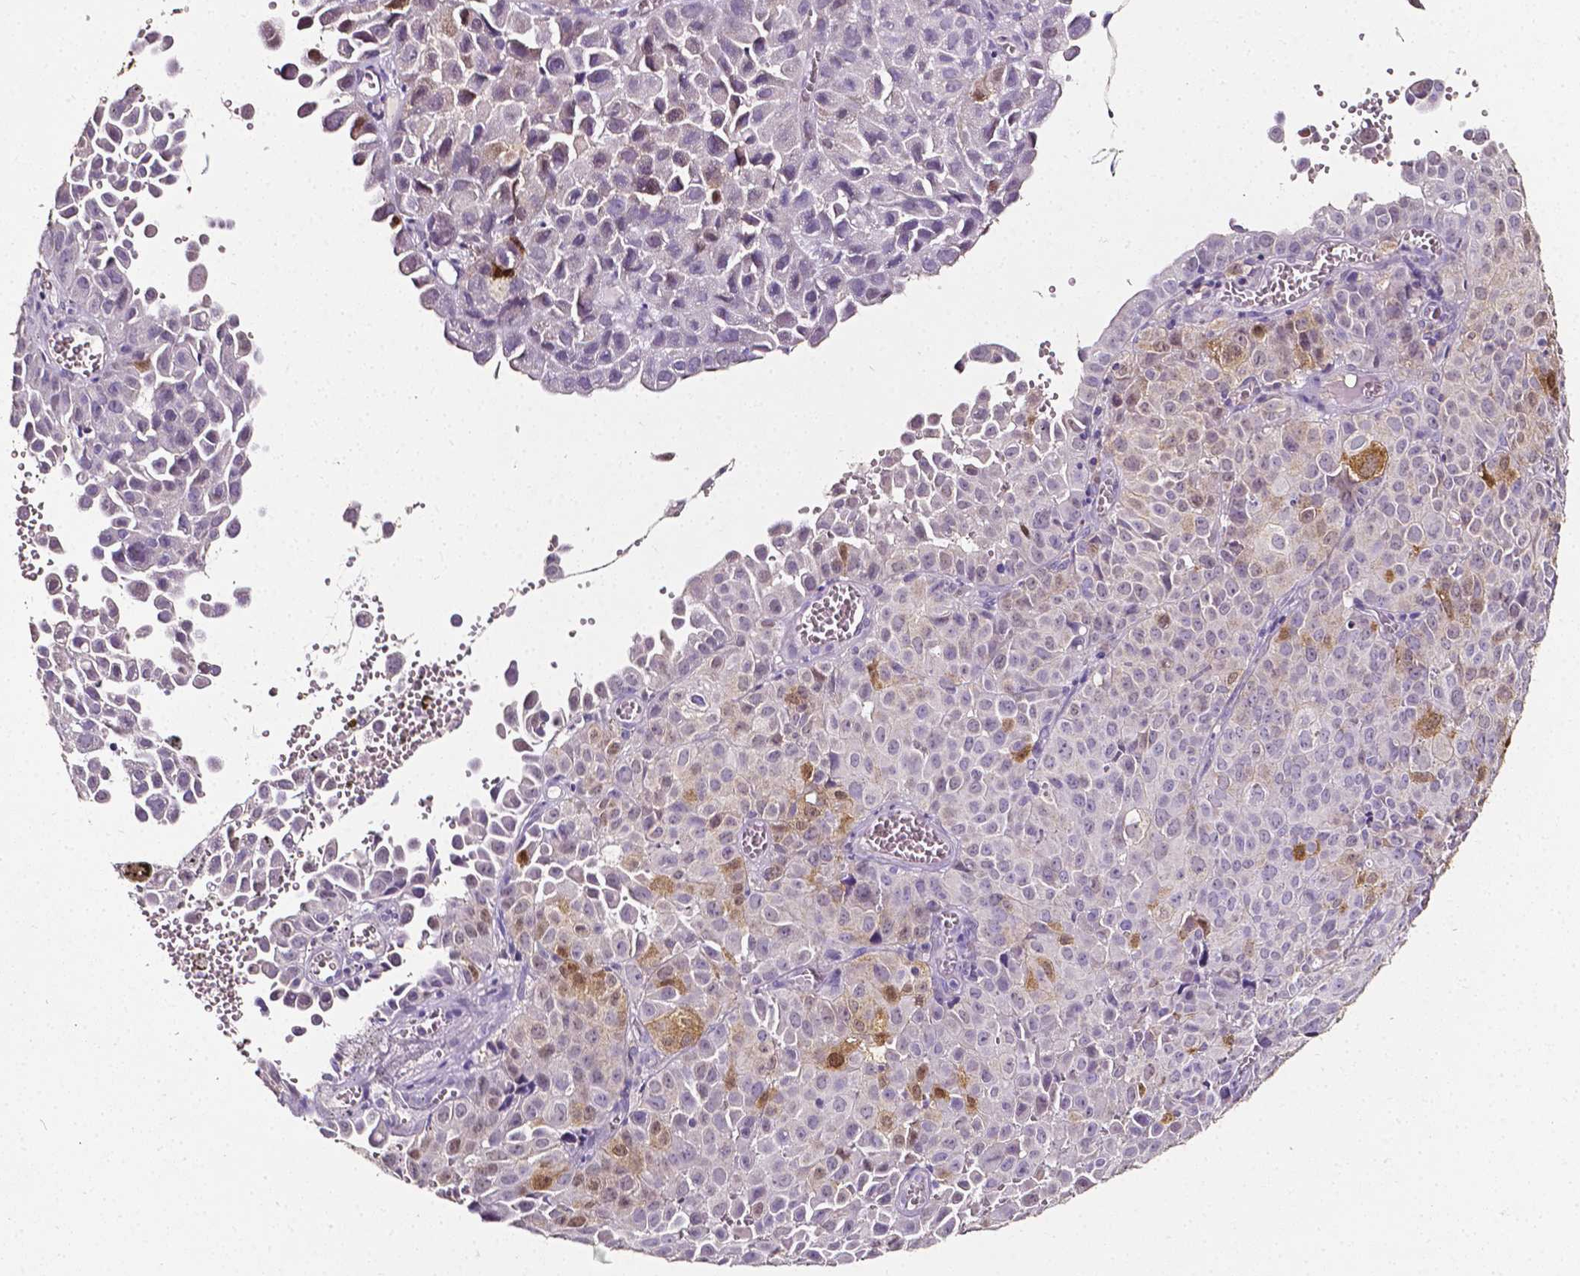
{"staining": {"intensity": "negative", "quantity": "none", "location": "none"}, "tissue": "cervical cancer", "cell_type": "Tumor cells", "image_type": "cancer", "snomed": [{"axis": "morphology", "description": "Squamous cell carcinoma, NOS"}, {"axis": "topography", "description": "Cervix"}], "caption": "Immunohistochemistry histopathology image of squamous cell carcinoma (cervical) stained for a protein (brown), which demonstrates no positivity in tumor cells.", "gene": "PSAT1", "patient": {"sex": "female", "age": 55}}